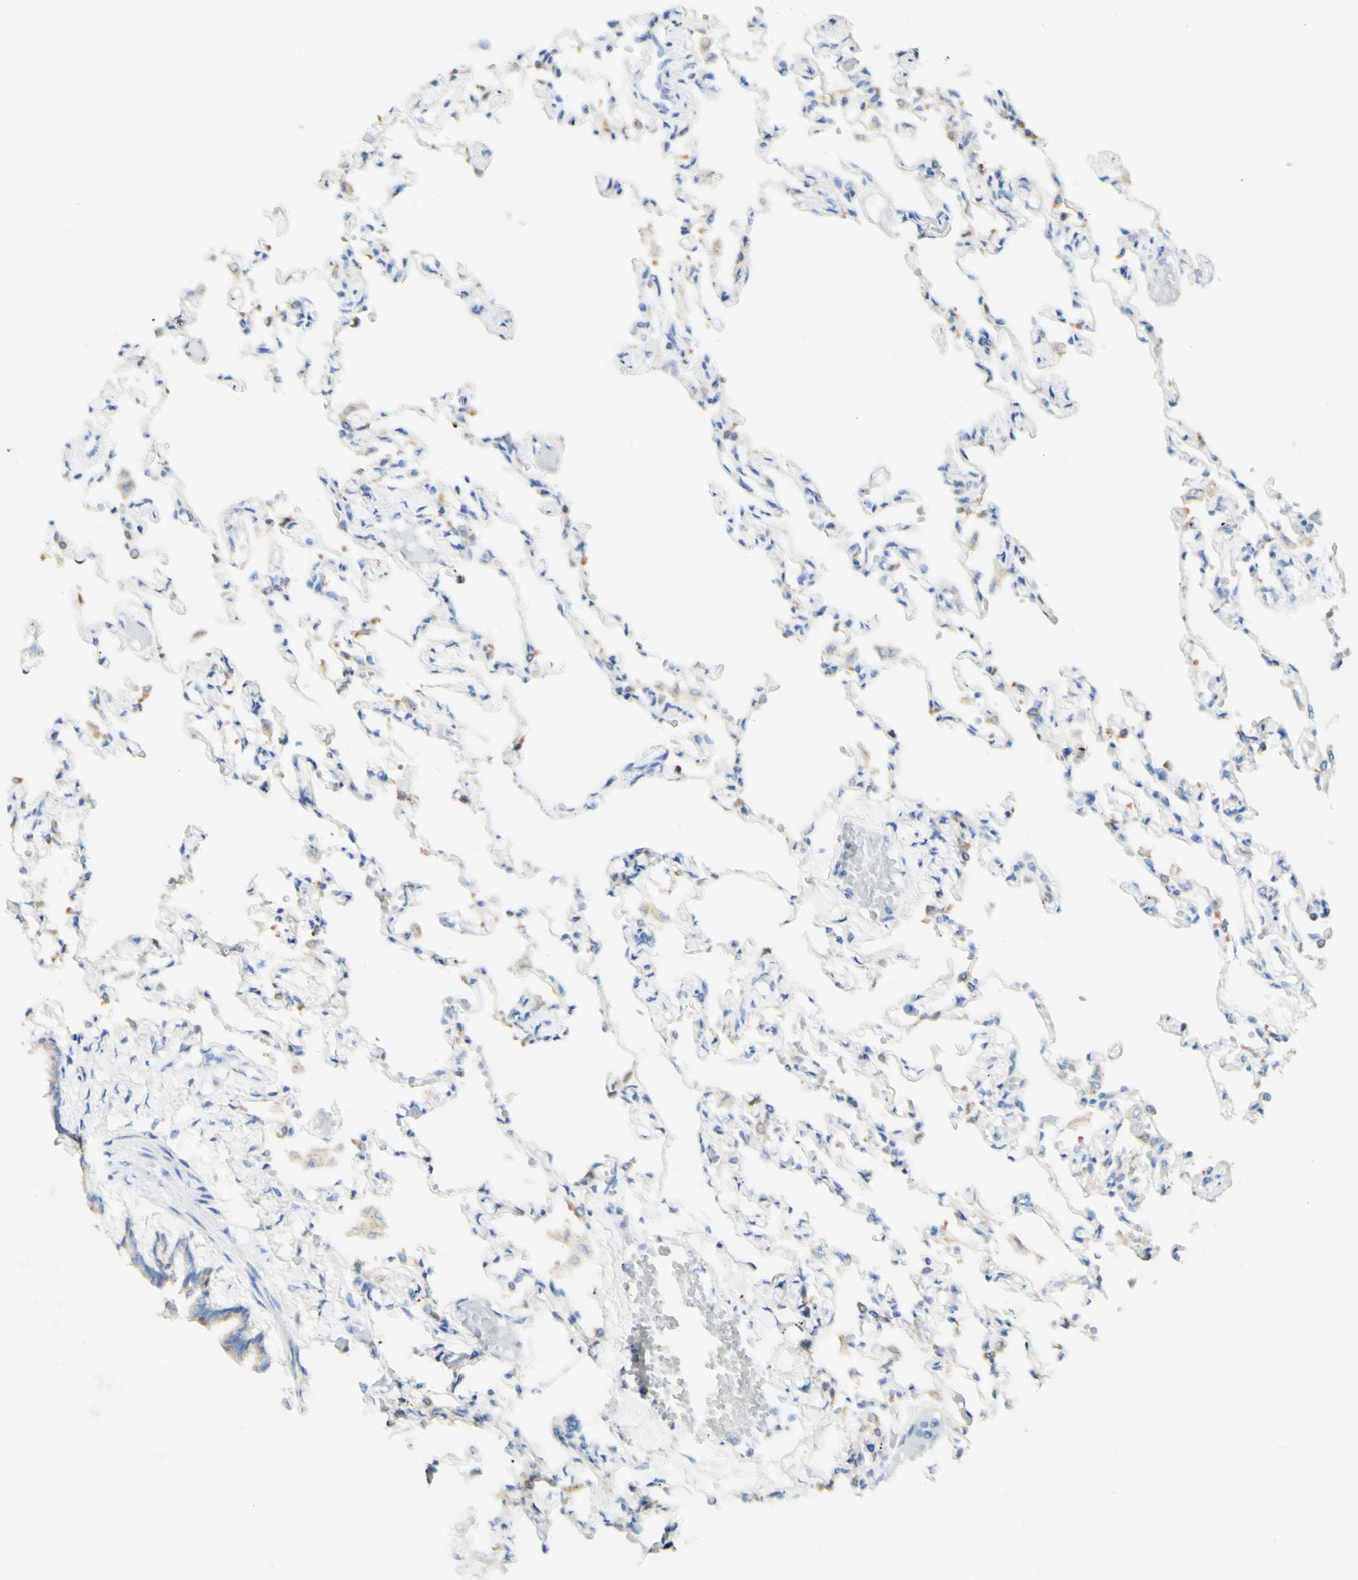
{"staining": {"intensity": "weak", "quantity": "<25%", "location": "cytoplasmic/membranous"}, "tissue": "lung", "cell_type": "Alveolar cells", "image_type": "normal", "snomed": [{"axis": "morphology", "description": "Normal tissue, NOS"}, {"axis": "topography", "description": "Lung"}], "caption": "A micrograph of lung stained for a protein displays no brown staining in alveolar cells.", "gene": "FGF4", "patient": {"sex": "male", "age": 21}}